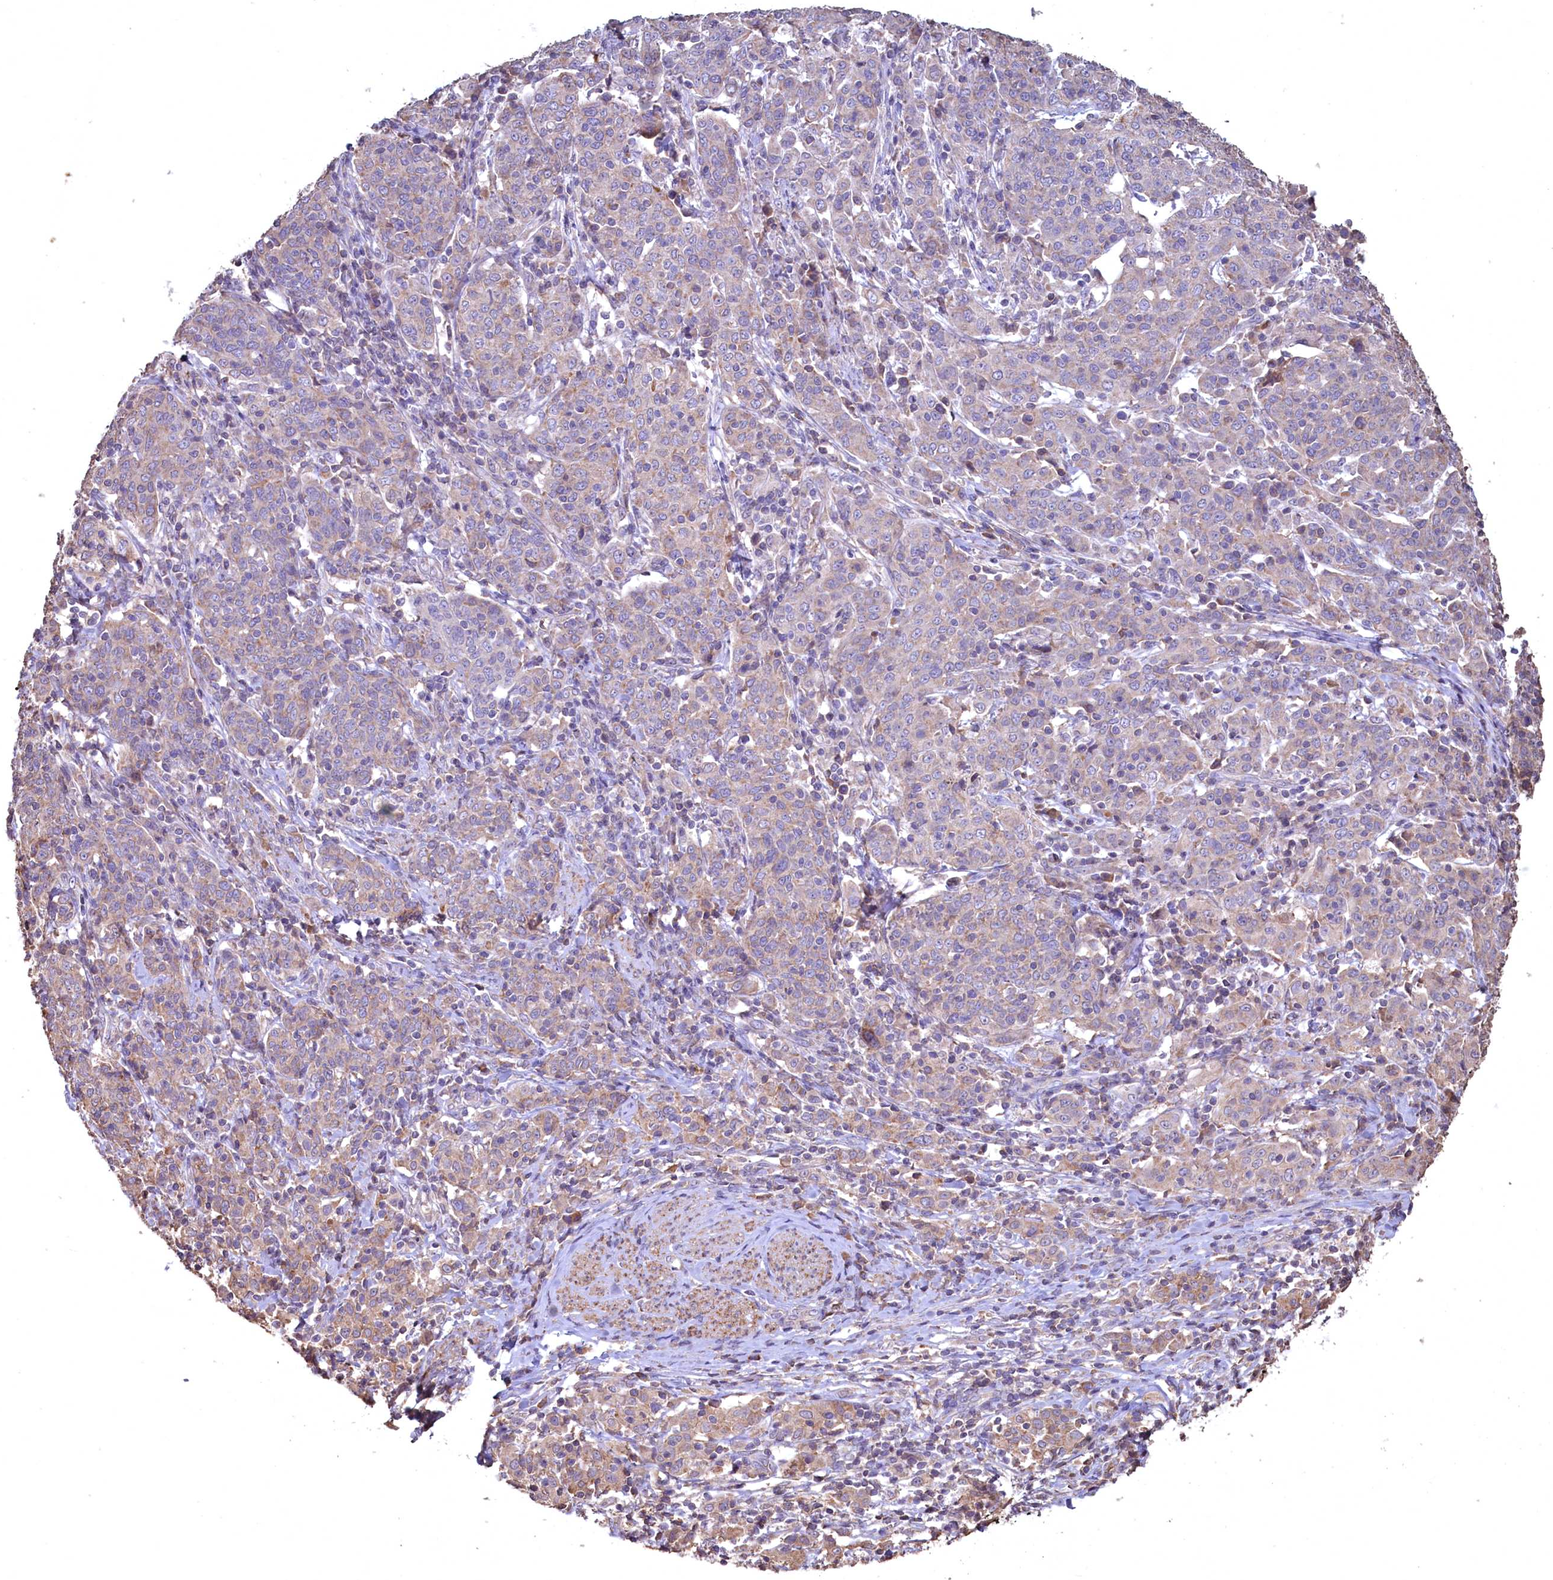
{"staining": {"intensity": "weak", "quantity": "<25%", "location": "cytoplasmic/membranous"}, "tissue": "cervical cancer", "cell_type": "Tumor cells", "image_type": "cancer", "snomed": [{"axis": "morphology", "description": "Squamous cell carcinoma, NOS"}, {"axis": "topography", "description": "Cervix"}], "caption": "Tumor cells show no significant expression in cervical cancer (squamous cell carcinoma).", "gene": "FUNDC1", "patient": {"sex": "female", "age": 67}}